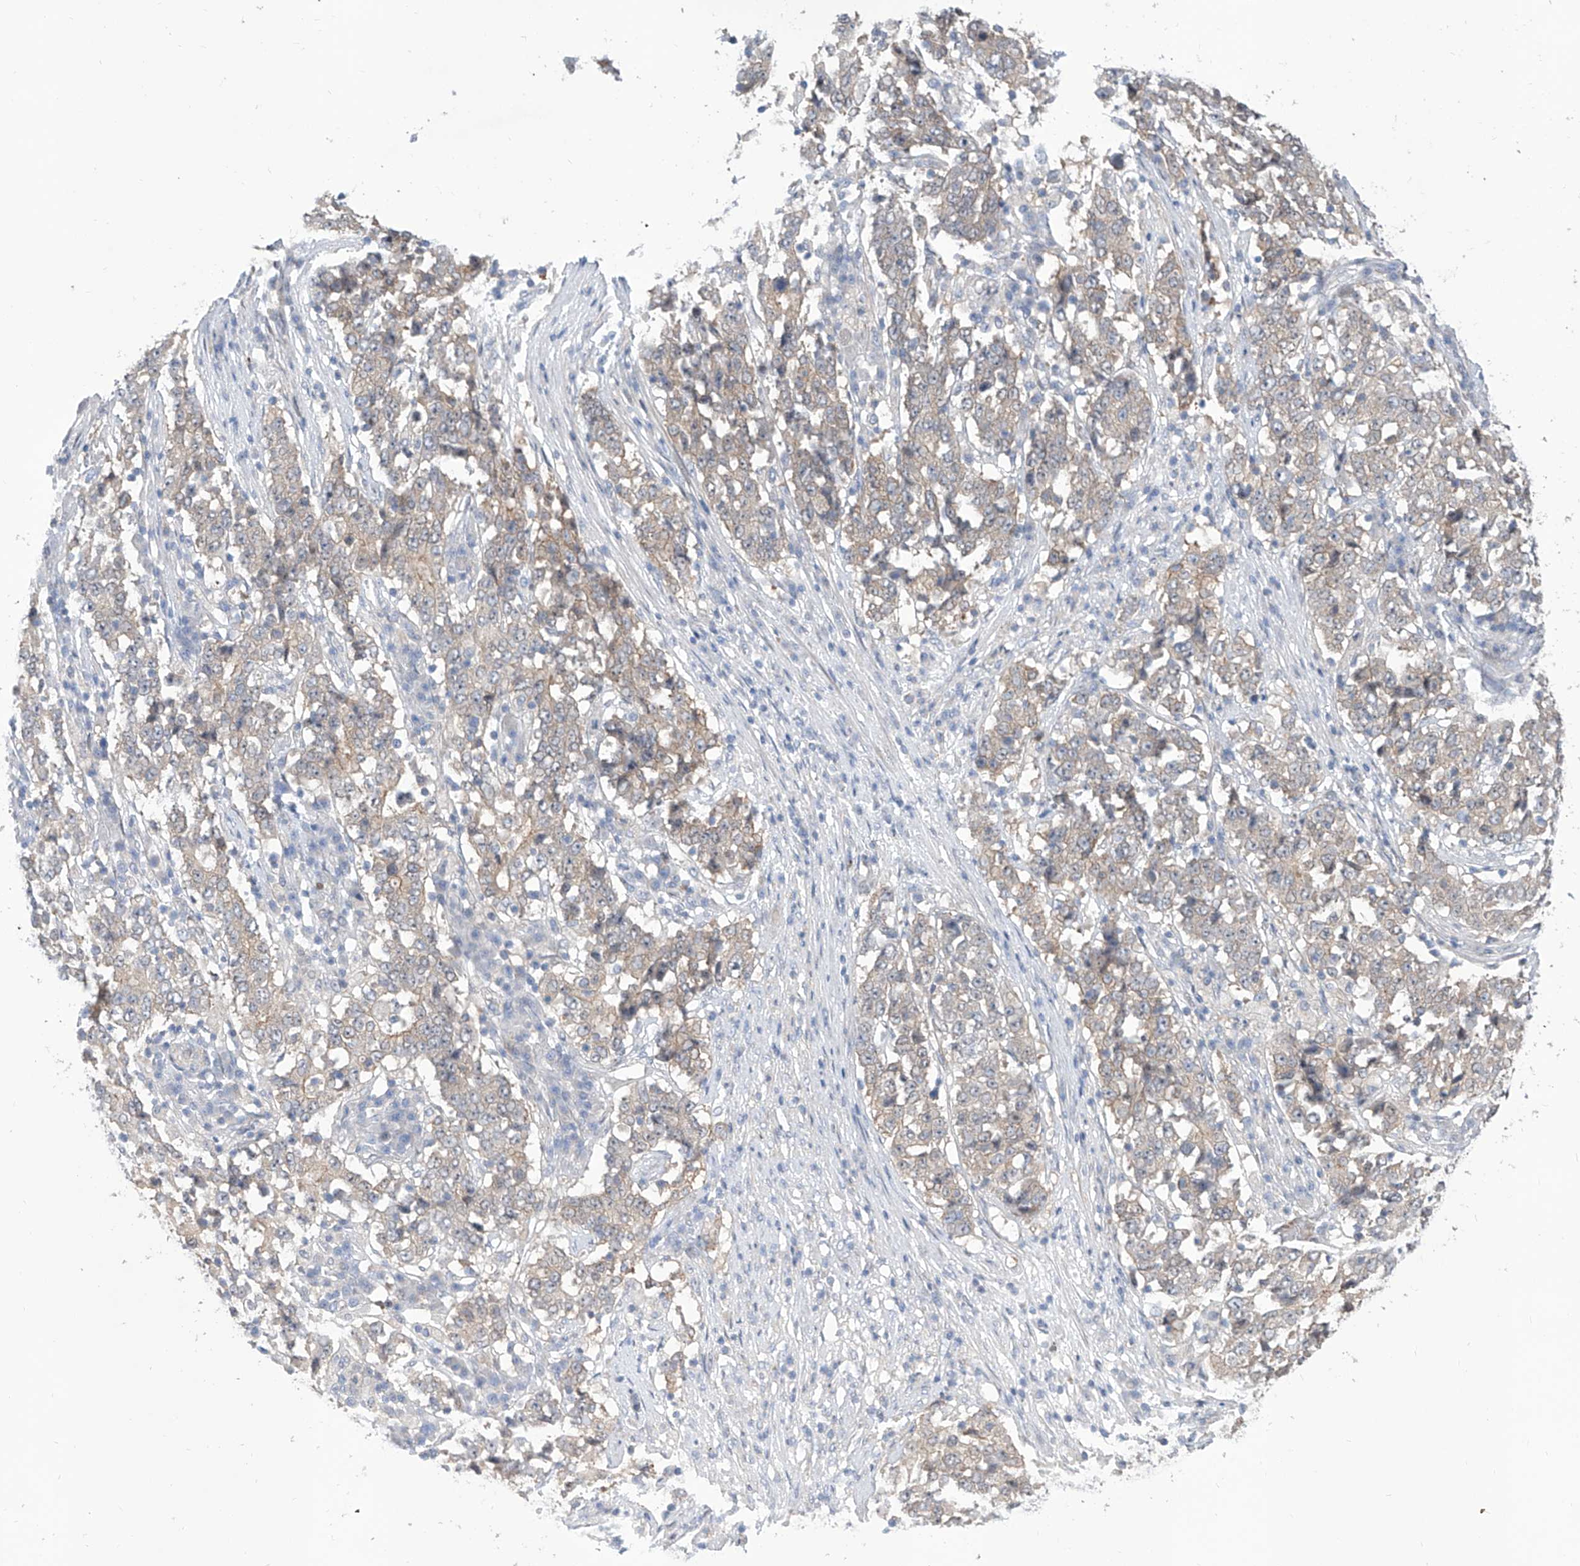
{"staining": {"intensity": "weak", "quantity": "25%-75%", "location": "cytoplasmic/membranous"}, "tissue": "stomach cancer", "cell_type": "Tumor cells", "image_type": "cancer", "snomed": [{"axis": "morphology", "description": "Adenocarcinoma, NOS"}, {"axis": "topography", "description": "Stomach"}], "caption": "The image exhibits immunohistochemical staining of stomach adenocarcinoma. There is weak cytoplasmic/membranous staining is identified in about 25%-75% of tumor cells. Using DAB (3,3'-diaminobenzidine) (brown) and hematoxylin (blue) stains, captured at high magnification using brightfield microscopy.", "gene": "LRRC1", "patient": {"sex": "male", "age": 59}}